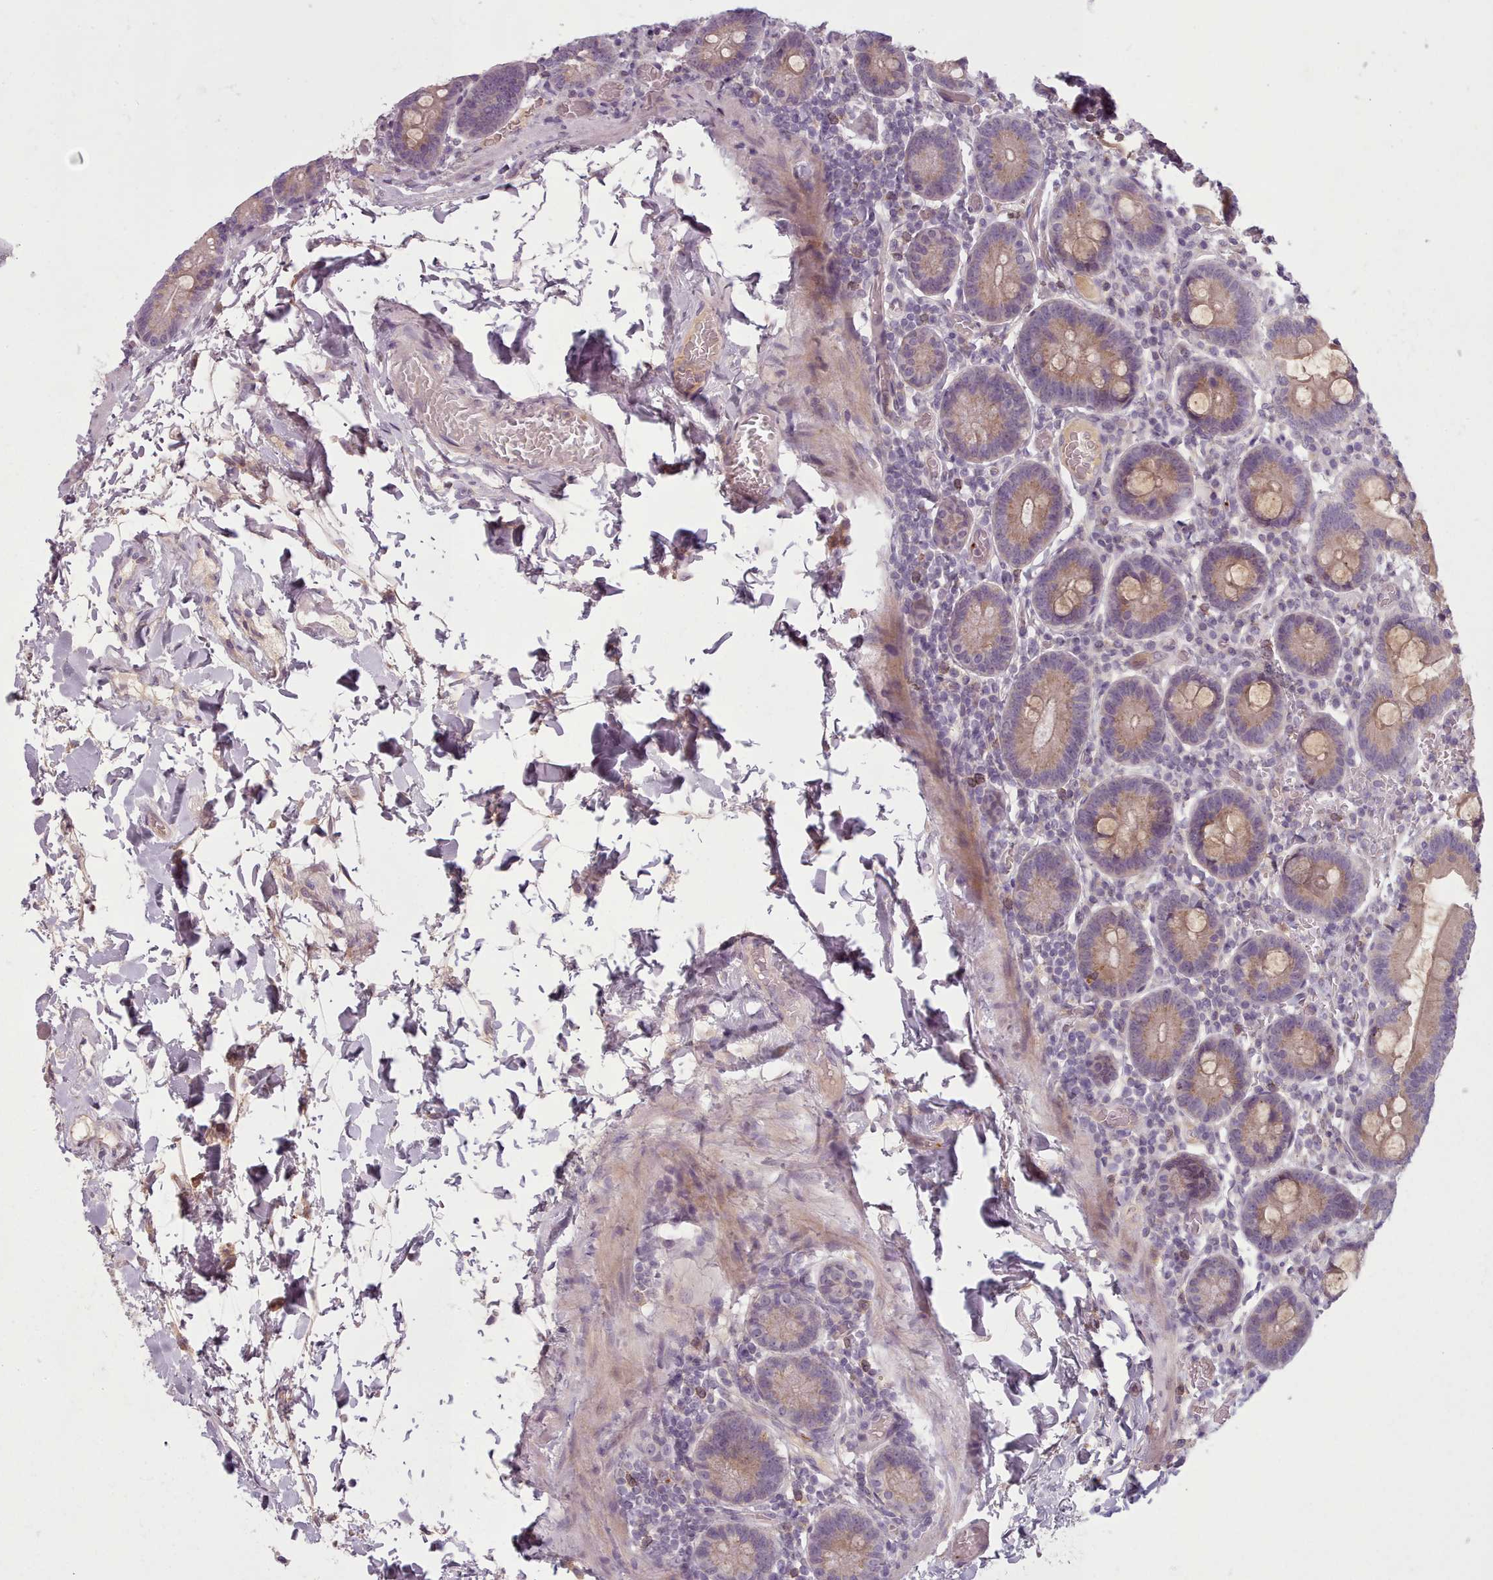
{"staining": {"intensity": "moderate", "quantity": ">75%", "location": "cytoplasmic/membranous"}, "tissue": "duodenum", "cell_type": "Glandular cells", "image_type": "normal", "snomed": [{"axis": "morphology", "description": "Normal tissue, NOS"}, {"axis": "topography", "description": "Duodenum"}], "caption": "The micrograph shows immunohistochemical staining of normal duodenum. There is moderate cytoplasmic/membranous positivity is identified in about >75% of glandular cells.", "gene": "LAPTM5", "patient": {"sex": "male", "age": 55}}